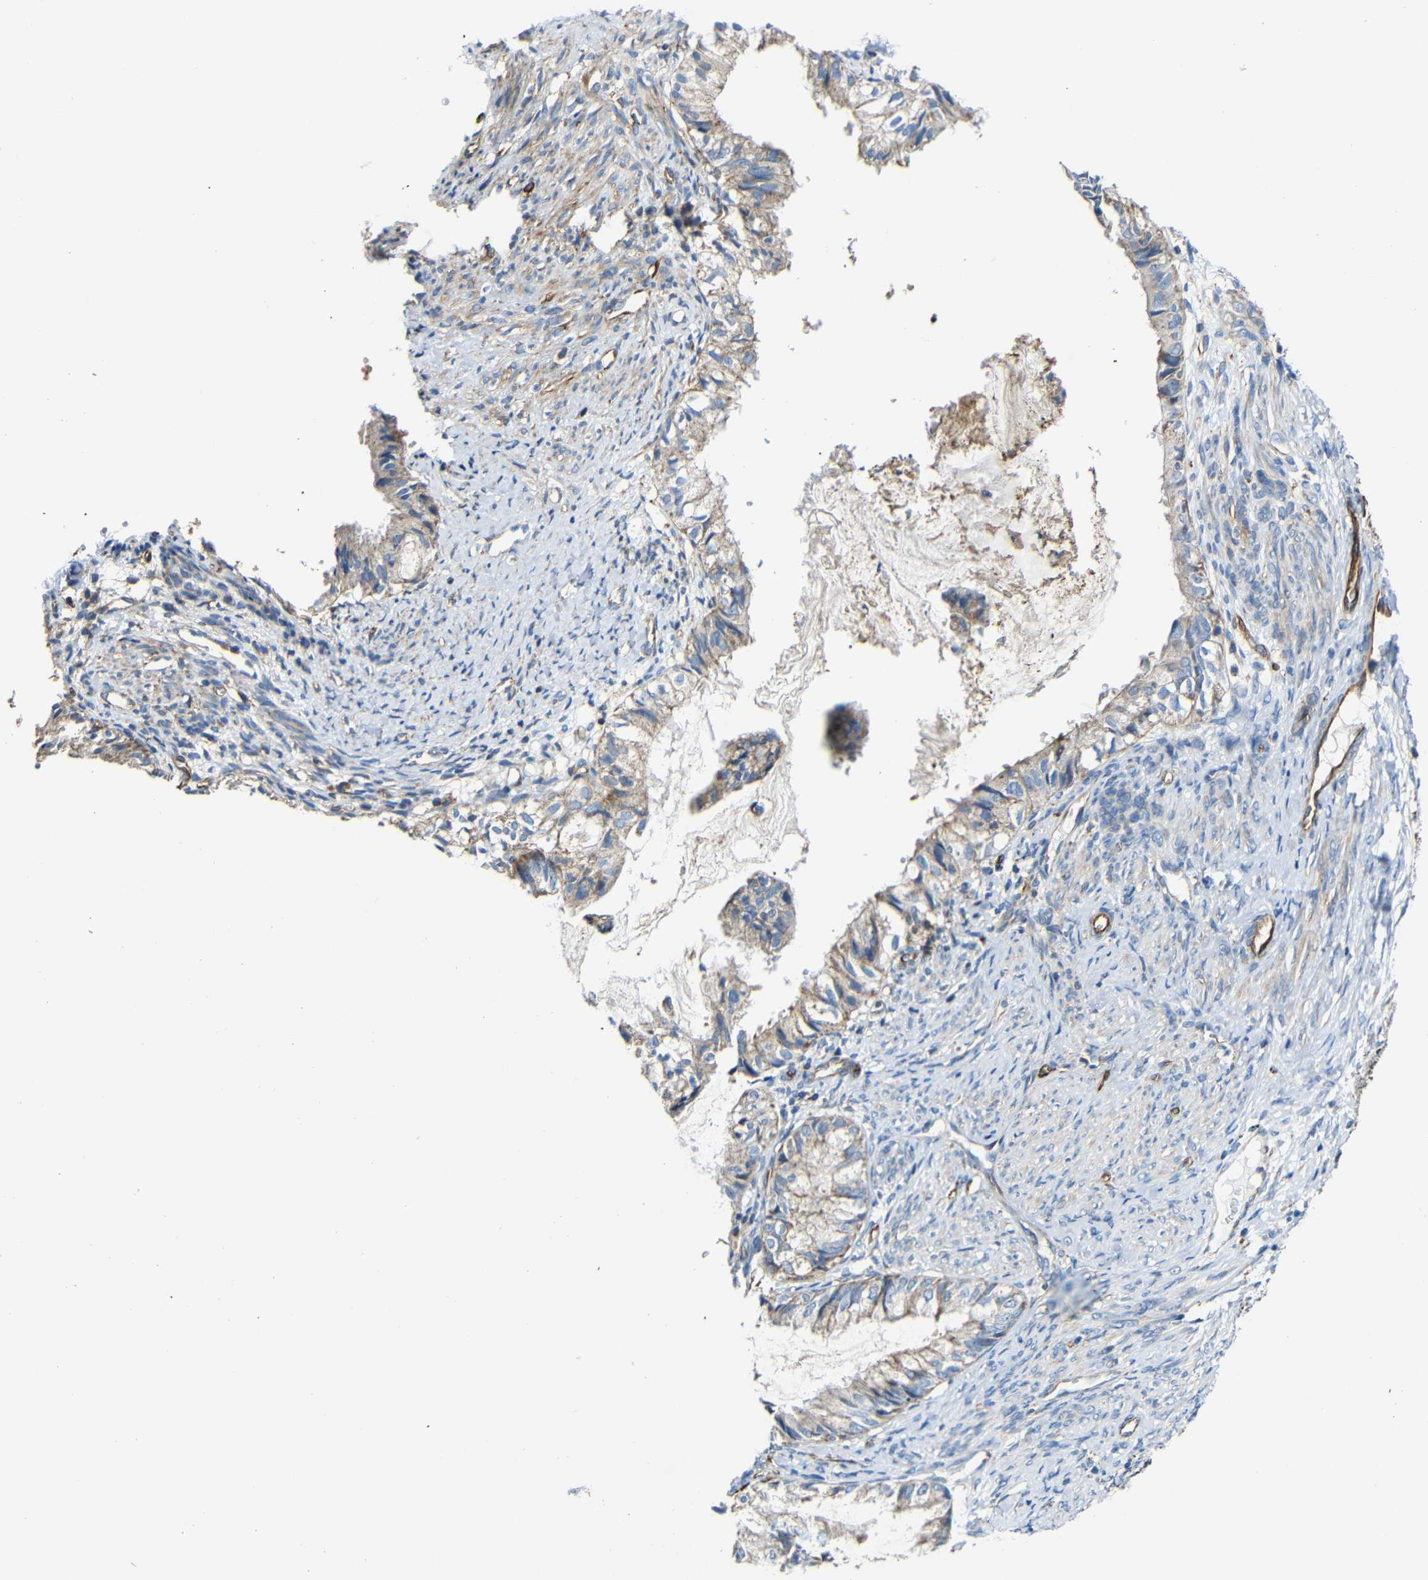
{"staining": {"intensity": "moderate", "quantity": "25%-75%", "location": "cytoplasmic/membranous"}, "tissue": "cervical cancer", "cell_type": "Tumor cells", "image_type": "cancer", "snomed": [{"axis": "morphology", "description": "Normal tissue, NOS"}, {"axis": "morphology", "description": "Adenocarcinoma, NOS"}, {"axis": "topography", "description": "Cervix"}, {"axis": "topography", "description": "Endometrium"}], "caption": "DAB immunohistochemical staining of cervical adenocarcinoma displays moderate cytoplasmic/membranous protein staining in about 25%-75% of tumor cells.", "gene": "IGSF10", "patient": {"sex": "female", "age": 86}}